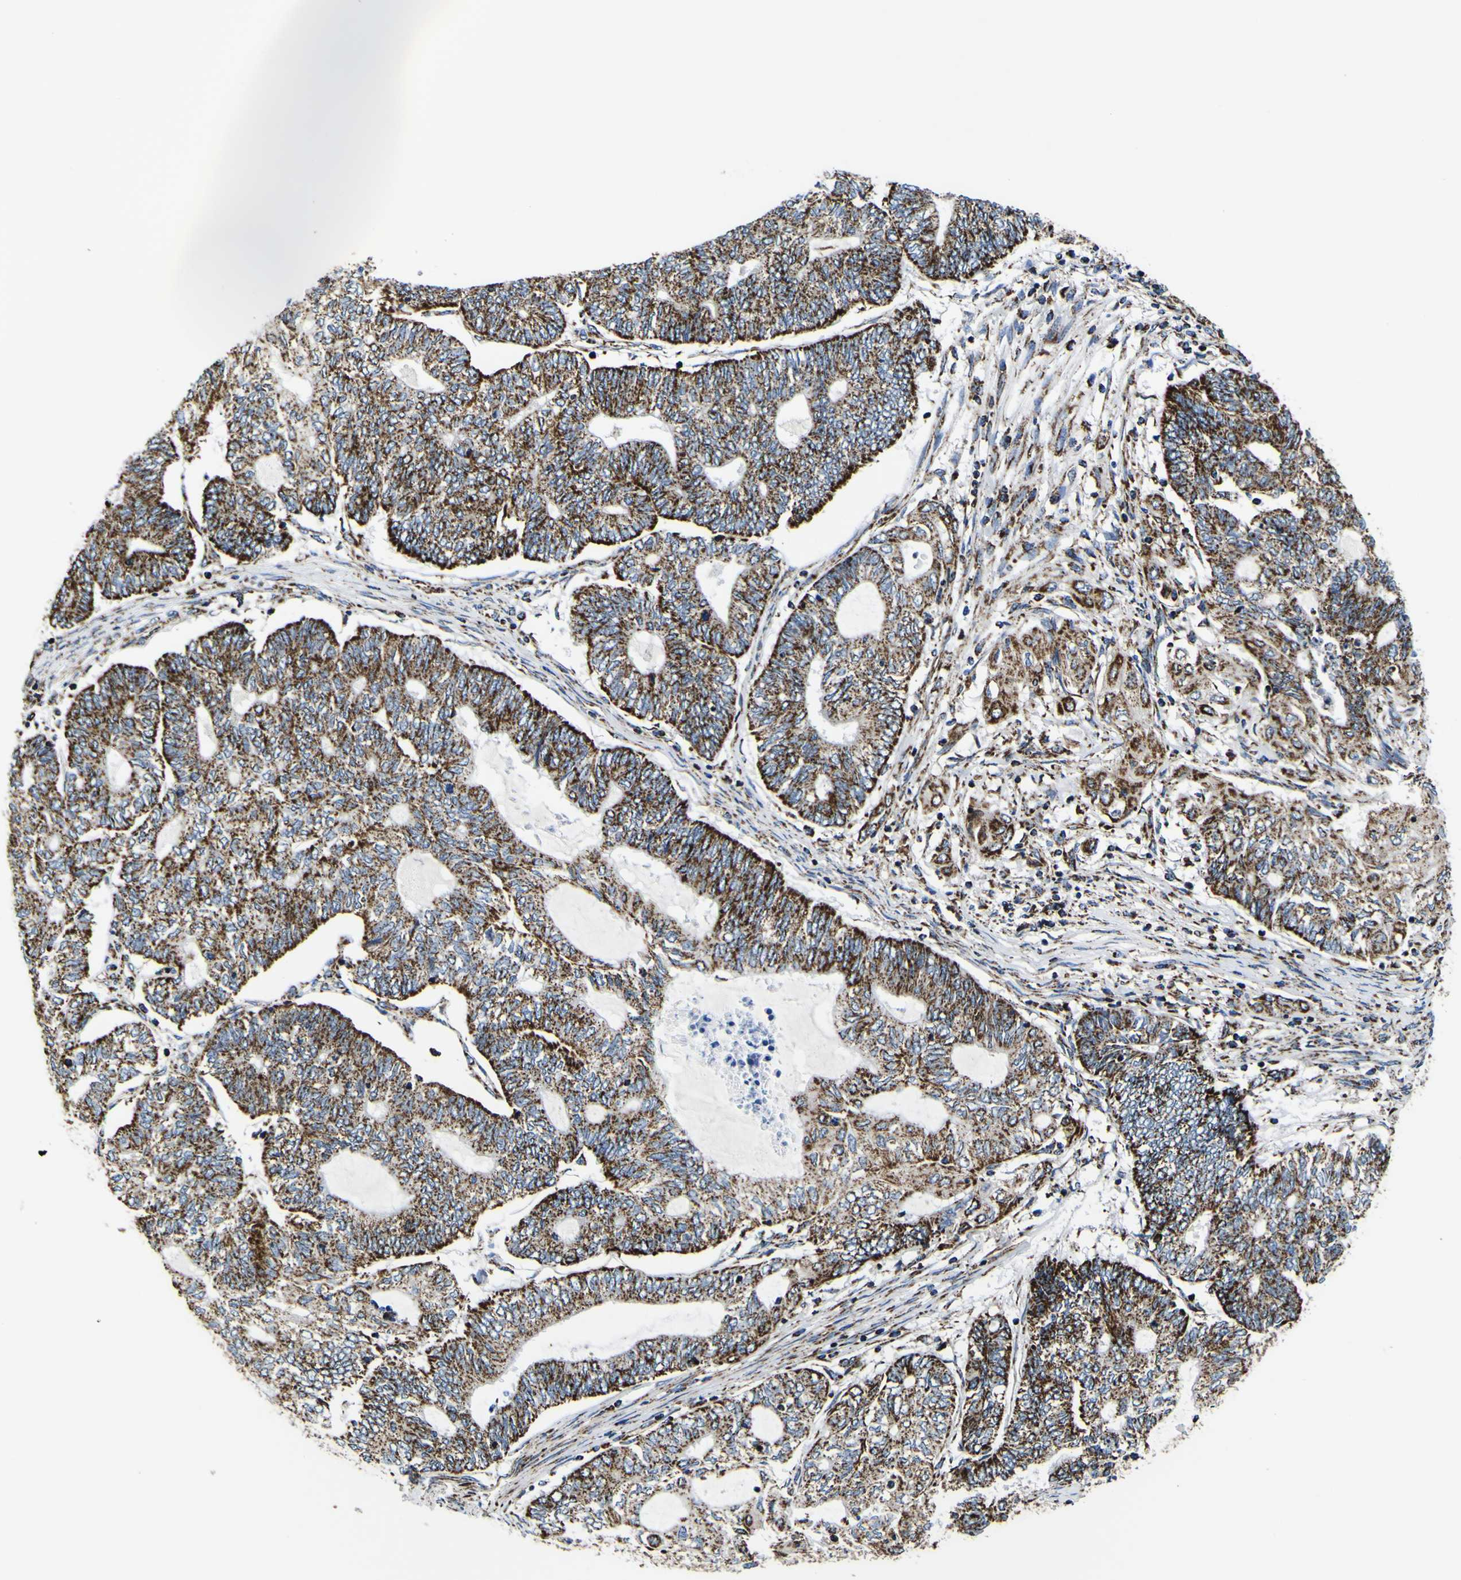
{"staining": {"intensity": "strong", "quantity": ">75%", "location": "cytoplasmic/membranous"}, "tissue": "endometrial cancer", "cell_type": "Tumor cells", "image_type": "cancer", "snomed": [{"axis": "morphology", "description": "Adenocarcinoma, NOS"}, {"axis": "topography", "description": "Uterus"}, {"axis": "topography", "description": "Endometrium"}], "caption": "The photomicrograph exhibits staining of endometrial cancer, revealing strong cytoplasmic/membranous protein expression (brown color) within tumor cells.", "gene": "PTRH2", "patient": {"sex": "female", "age": 70}}